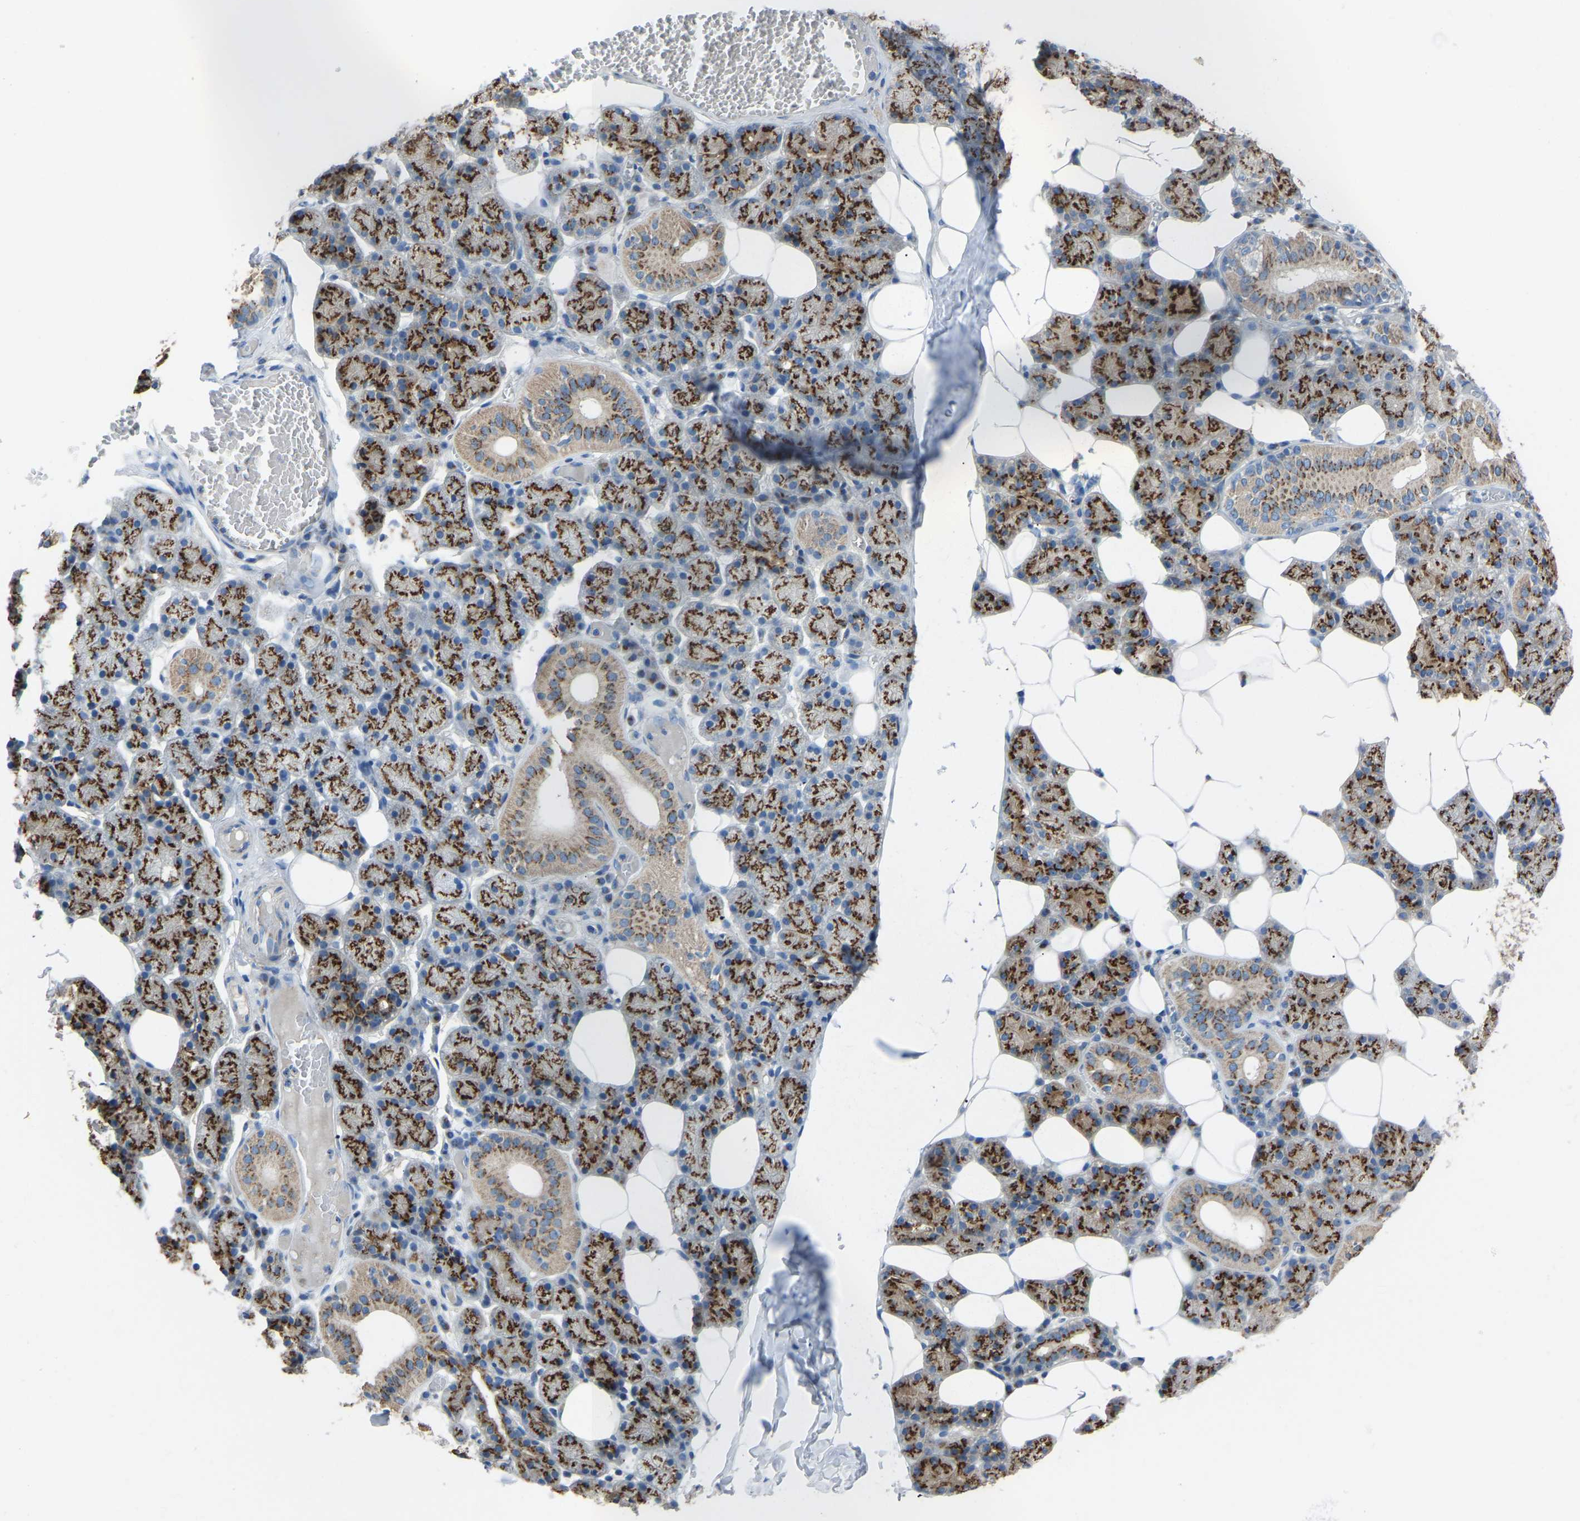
{"staining": {"intensity": "strong", "quantity": ">75%", "location": "cytoplasmic/membranous"}, "tissue": "salivary gland", "cell_type": "Glandular cells", "image_type": "normal", "snomed": [{"axis": "morphology", "description": "Normal tissue, NOS"}, {"axis": "topography", "description": "Salivary gland"}], "caption": "The image exhibits staining of benign salivary gland, revealing strong cytoplasmic/membranous protein staining (brown color) within glandular cells. The staining was performed using DAB (3,3'-diaminobenzidine), with brown indicating positive protein expression. Nuclei are stained blue with hematoxylin.", "gene": "CANT1", "patient": {"sex": "female", "age": 33}}